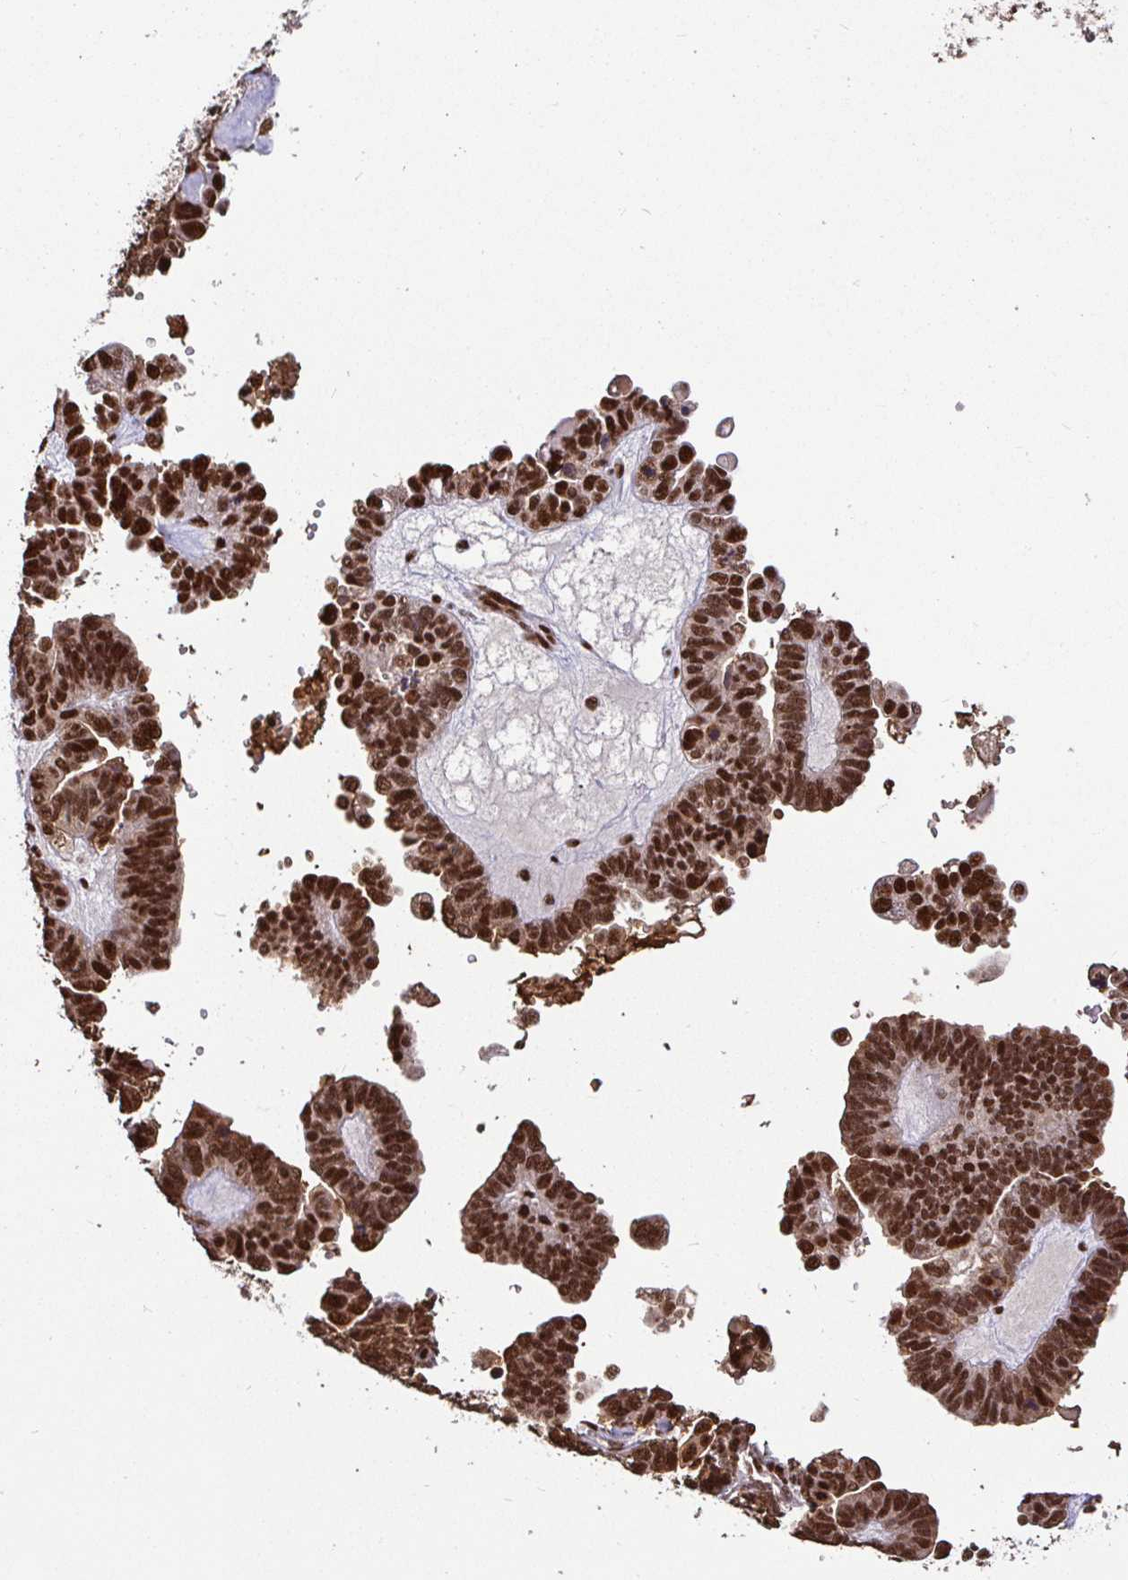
{"staining": {"intensity": "strong", "quantity": ">75%", "location": "nuclear"}, "tissue": "ovarian cancer", "cell_type": "Tumor cells", "image_type": "cancer", "snomed": [{"axis": "morphology", "description": "Cystadenocarcinoma, serous, NOS"}, {"axis": "topography", "description": "Ovary"}], "caption": "A brown stain labels strong nuclear expression of a protein in ovarian serous cystadenocarcinoma tumor cells.", "gene": "SP3", "patient": {"sex": "female", "age": 51}}